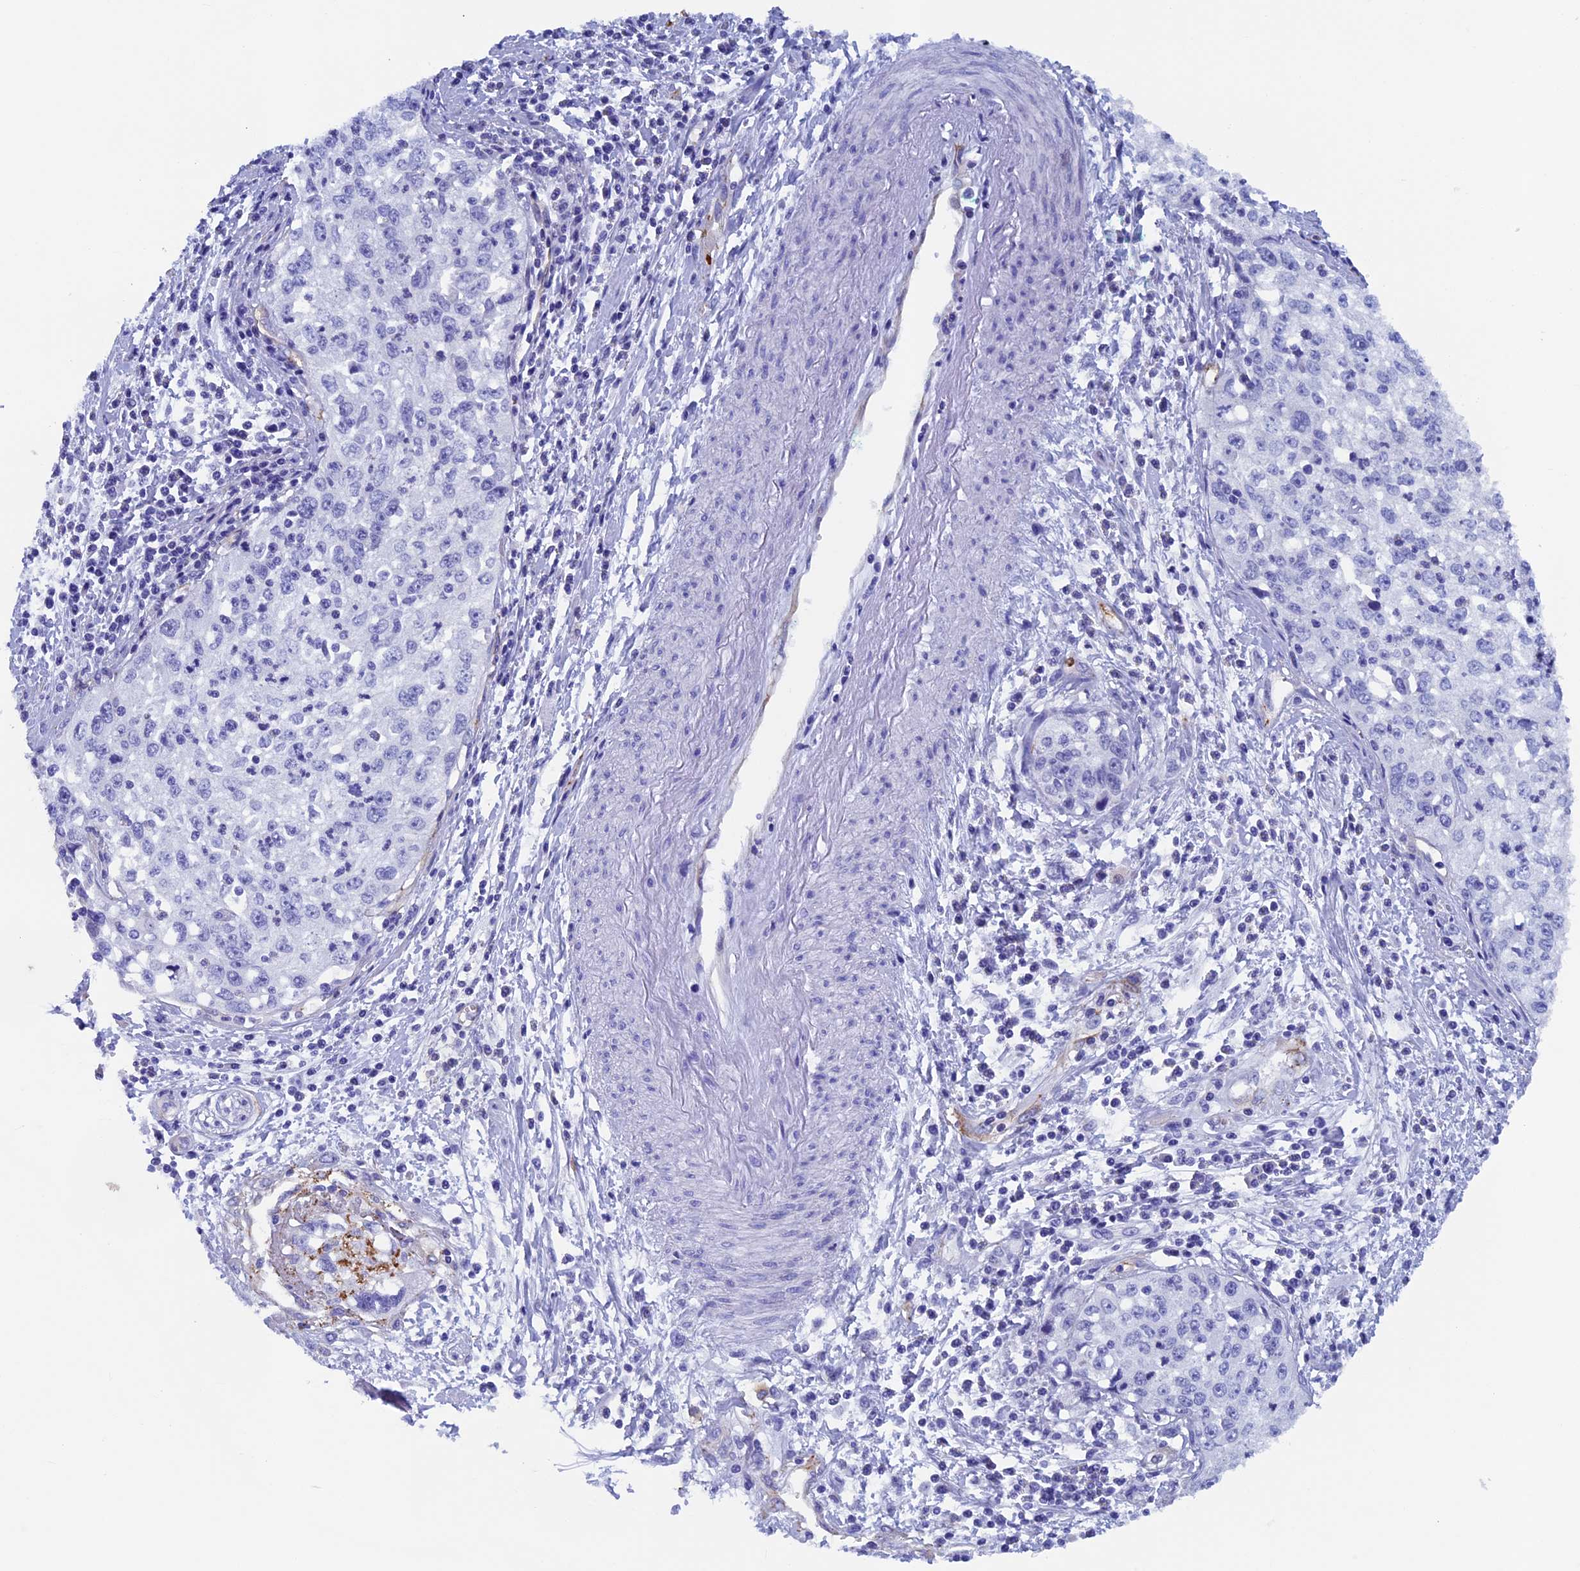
{"staining": {"intensity": "negative", "quantity": "none", "location": "none"}, "tissue": "cervical cancer", "cell_type": "Tumor cells", "image_type": "cancer", "snomed": [{"axis": "morphology", "description": "Squamous cell carcinoma, NOS"}, {"axis": "topography", "description": "Cervix"}], "caption": "A high-resolution micrograph shows IHC staining of cervical cancer (squamous cell carcinoma), which displays no significant expression in tumor cells. The staining was performed using DAB to visualize the protein expression in brown, while the nuclei were stained in blue with hematoxylin (Magnification: 20x).", "gene": "INSYN1", "patient": {"sex": "female", "age": 57}}